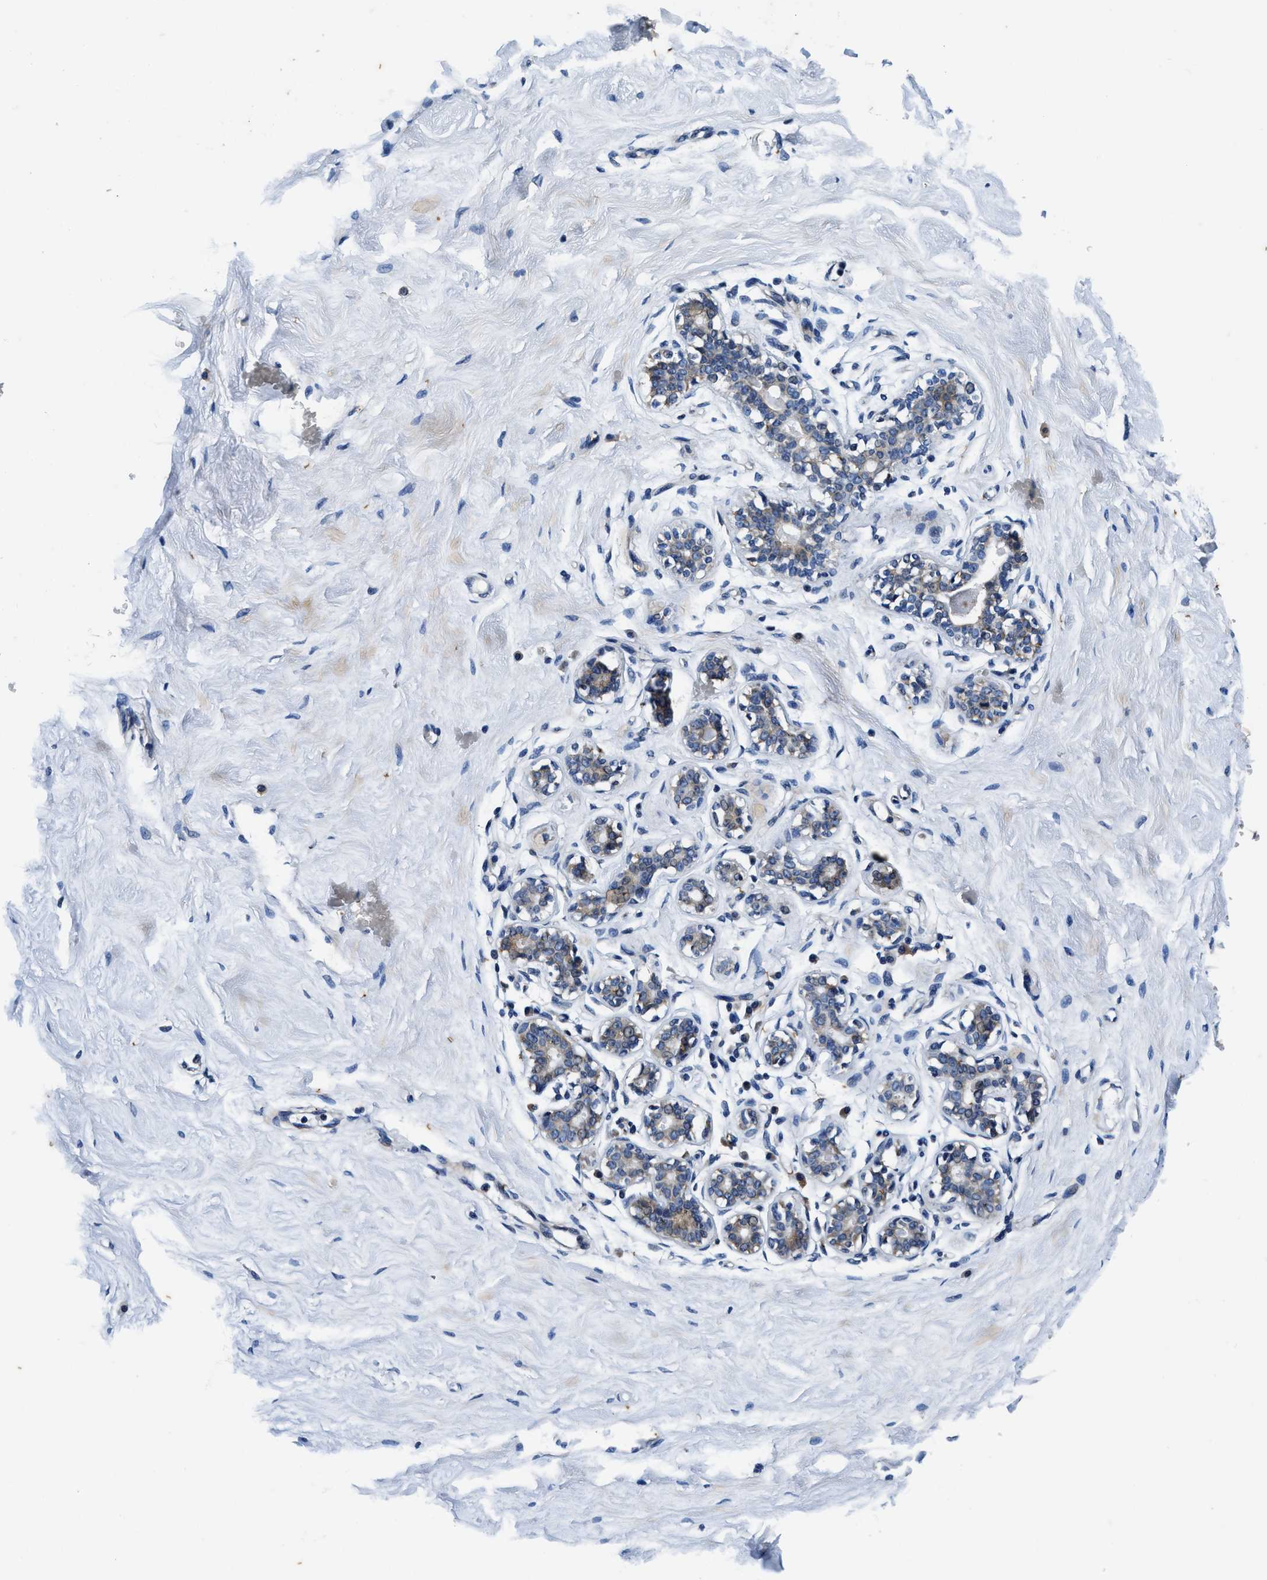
{"staining": {"intensity": "negative", "quantity": "none", "location": "none"}, "tissue": "breast", "cell_type": "Adipocytes", "image_type": "normal", "snomed": [{"axis": "morphology", "description": "Normal tissue, NOS"}, {"axis": "topography", "description": "Breast"}], "caption": "Immunohistochemistry (IHC) photomicrograph of benign breast: human breast stained with DAB (3,3'-diaminobenzidine) displays no significant protein expression in adipocytes.", "gene": "PI4KB", "patient": {"sex": "female", "age": 23}}